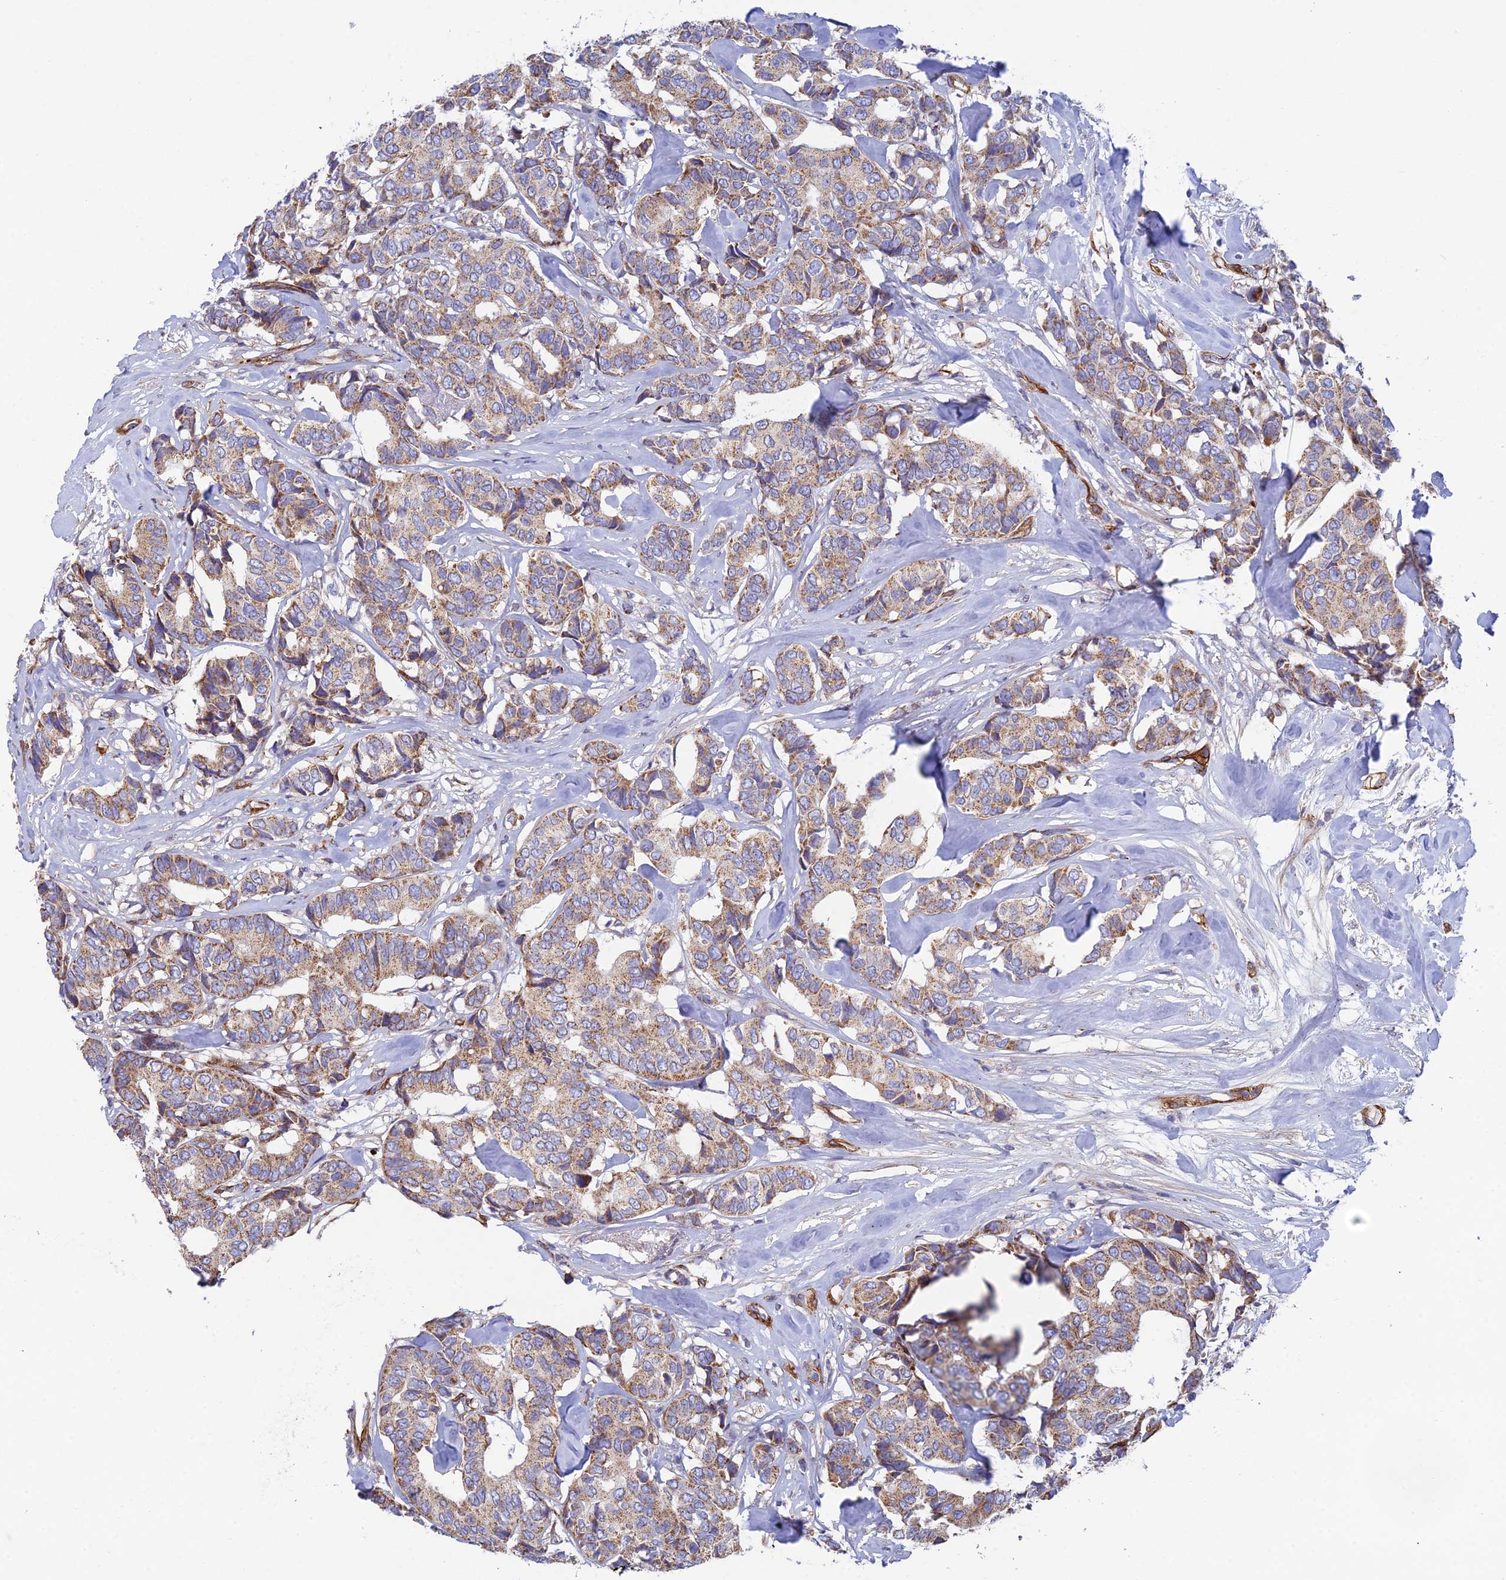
{"staining": {"intensity": "moderate", "quantity": ">75%", "location": "cytoplasmic/membranous"}, "tissue": "breast cancer", "cell_type": "Tumor cells", "image_type": "cancer", "snomed": [{"axis": "morphology", "description": "Duct carcinoma"}, {"axis": "topography", "description": "Breast"}], "caption": "DAB (3,3'-diaminobenzidine) immunohistochemical staining of human breast infiltrating ductal carcinoma exhibits moderate cytoplasmic/membranous protein positivity in approximately >75% of tumor cells.", "gene": "CSPG4", "patient": {"sex": "female", "age": 87}}